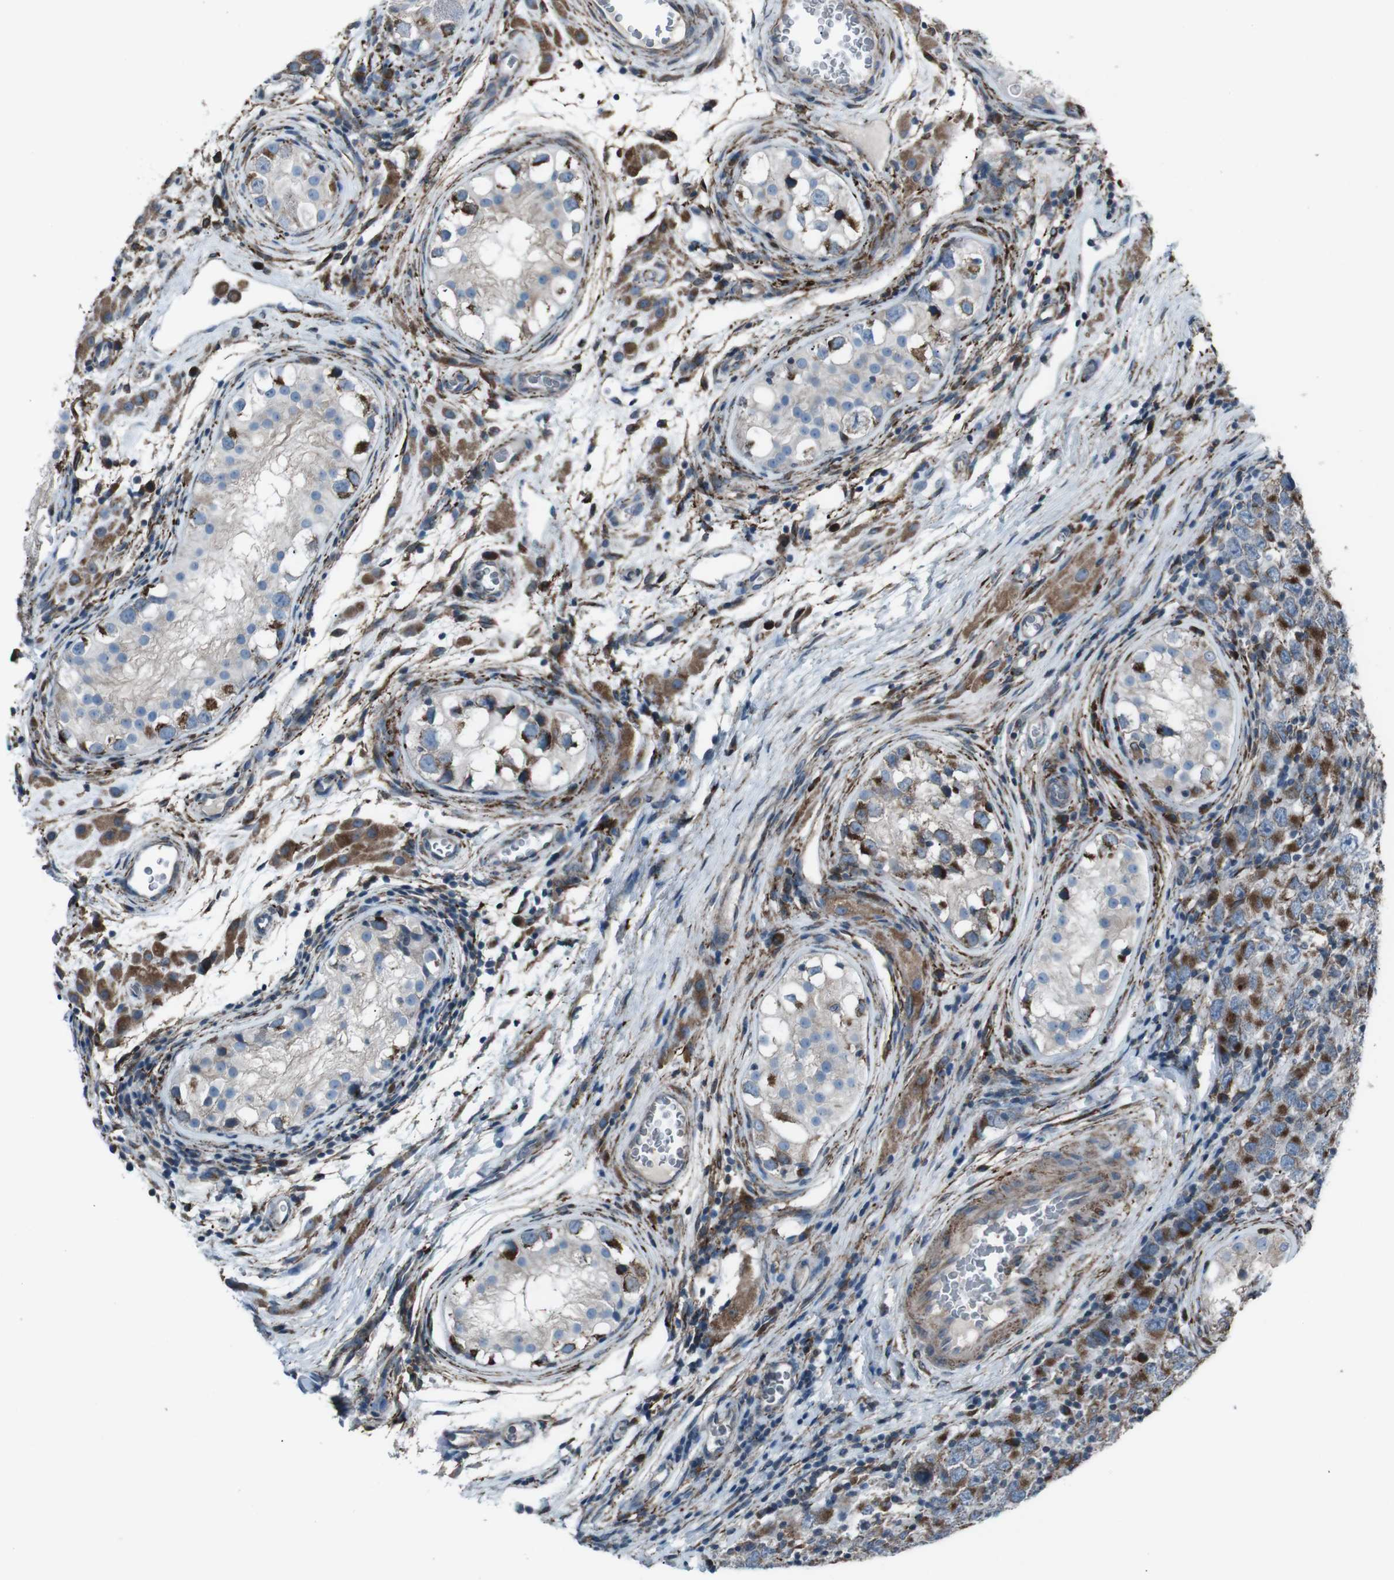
{"staining": {"intensity": "moderate", "quantity": ">75%", "location": "cytoplasmic/membranous"}, "tissue": "testis cancer", "cell_type": "Tumor cells", "image_type": "cancer", "snomed": [{"axis": "morphology", "description": "Carcinoma, Embryonal, NOS"}, {"axis": "topography", "description": "Testis"}], "caption": "This image displays immunohistochemistry staining of testis cancer (embryonal carcinoma), with medium moderate cytoplasmic/membranous staining in about >75% of tumor cells.", "gene": "LNPK", "patient": {"sex": "male", "age": 21}}